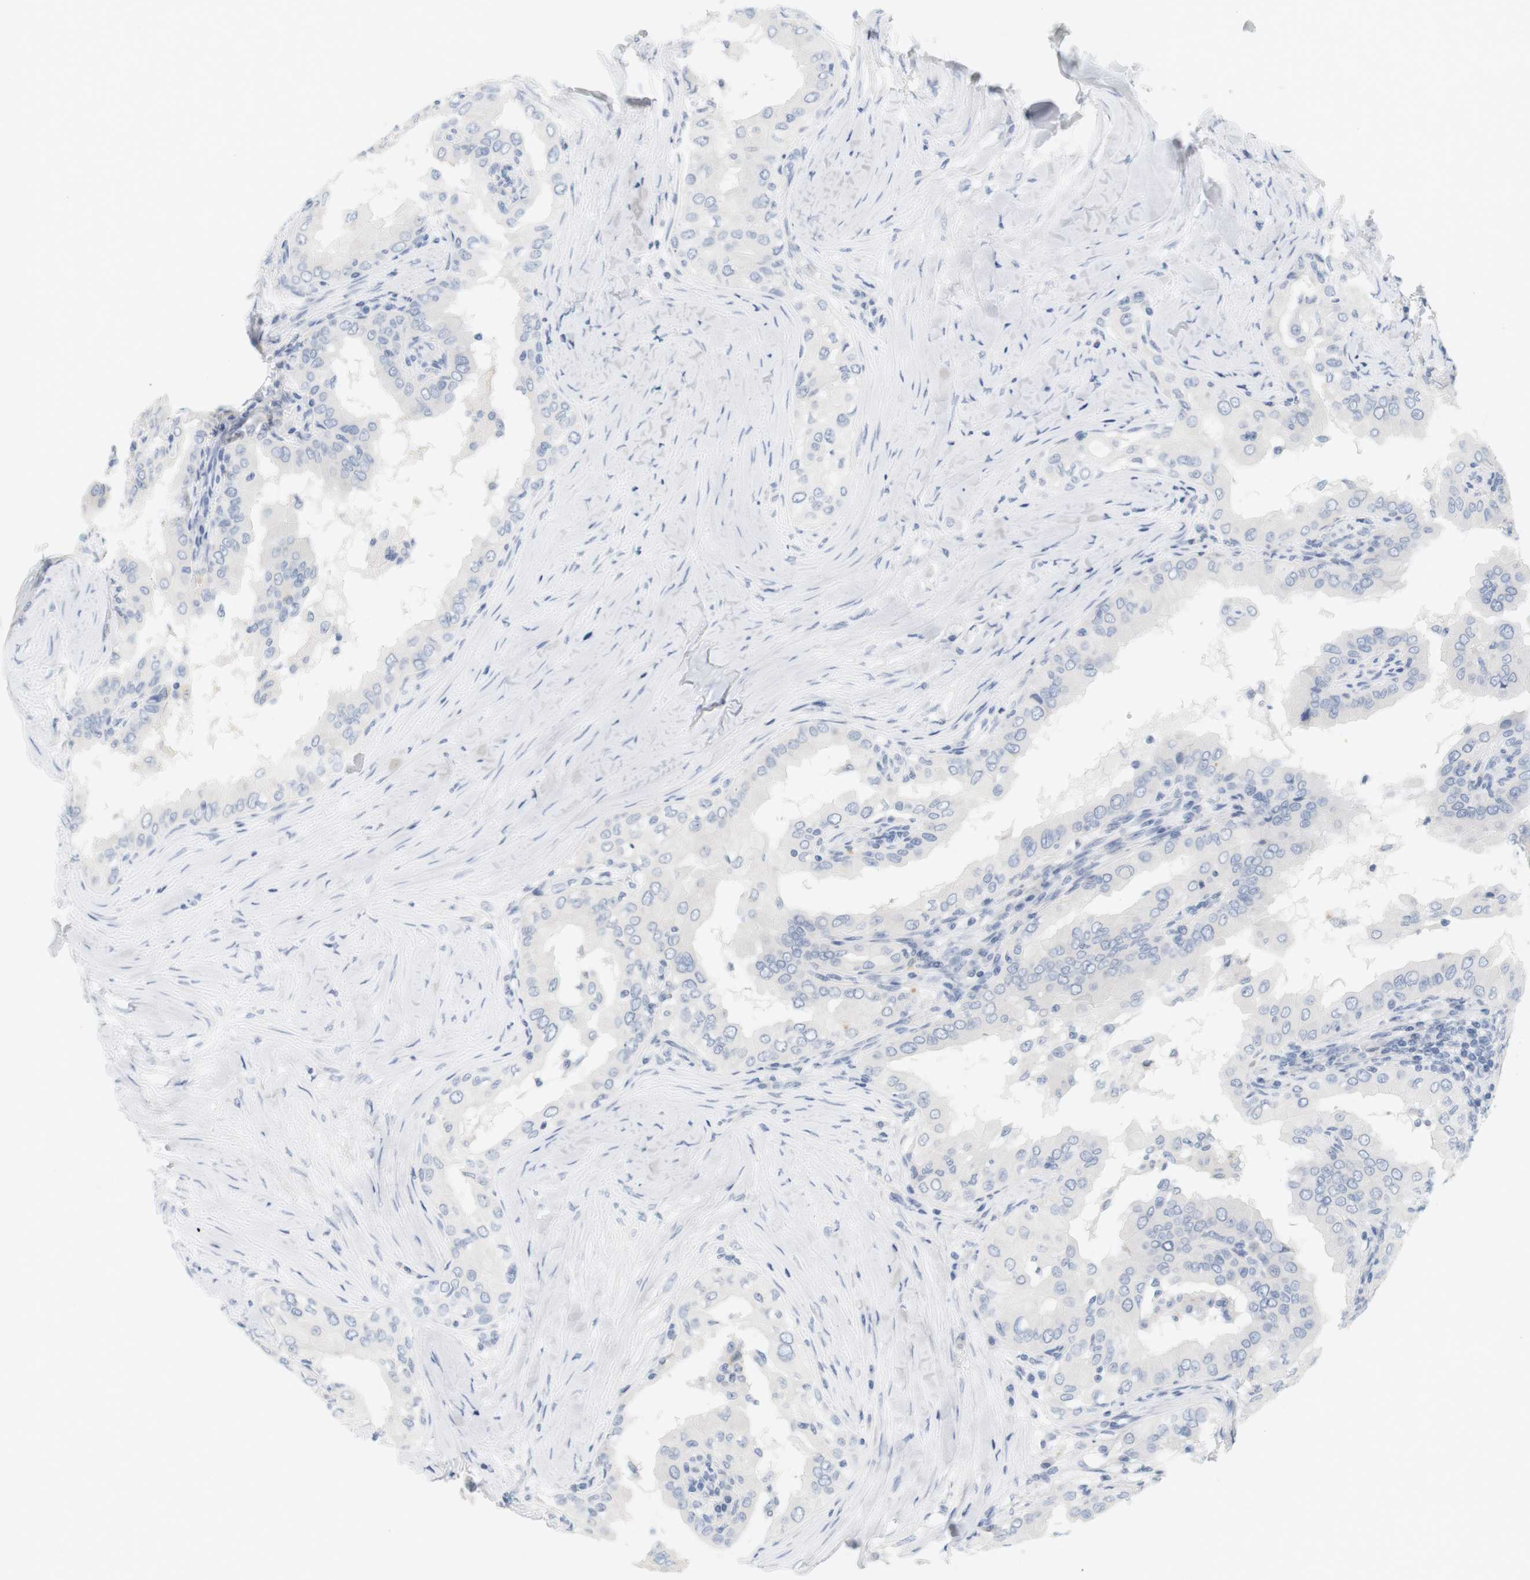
{"staining": {"intensity": "negative", "quantity": "none", "location": "none"}, "tissue": "thyroid cancer", "cell_type": "Tumor cells", "image_type": "cancer", "snomed": [{"axis": "morphology", "description": "Papillary adenocarcinoma, NOS"}, {"axis": "topography", "description": "Thyroid gland"}], "caption": "Immunohistochemistry of thyroid cancer (papillary adenocarcinoma) demonstrates no expression in tumor cells.", "gene": "OPRM1", "patient": {"sex": "male", "age": 33}}